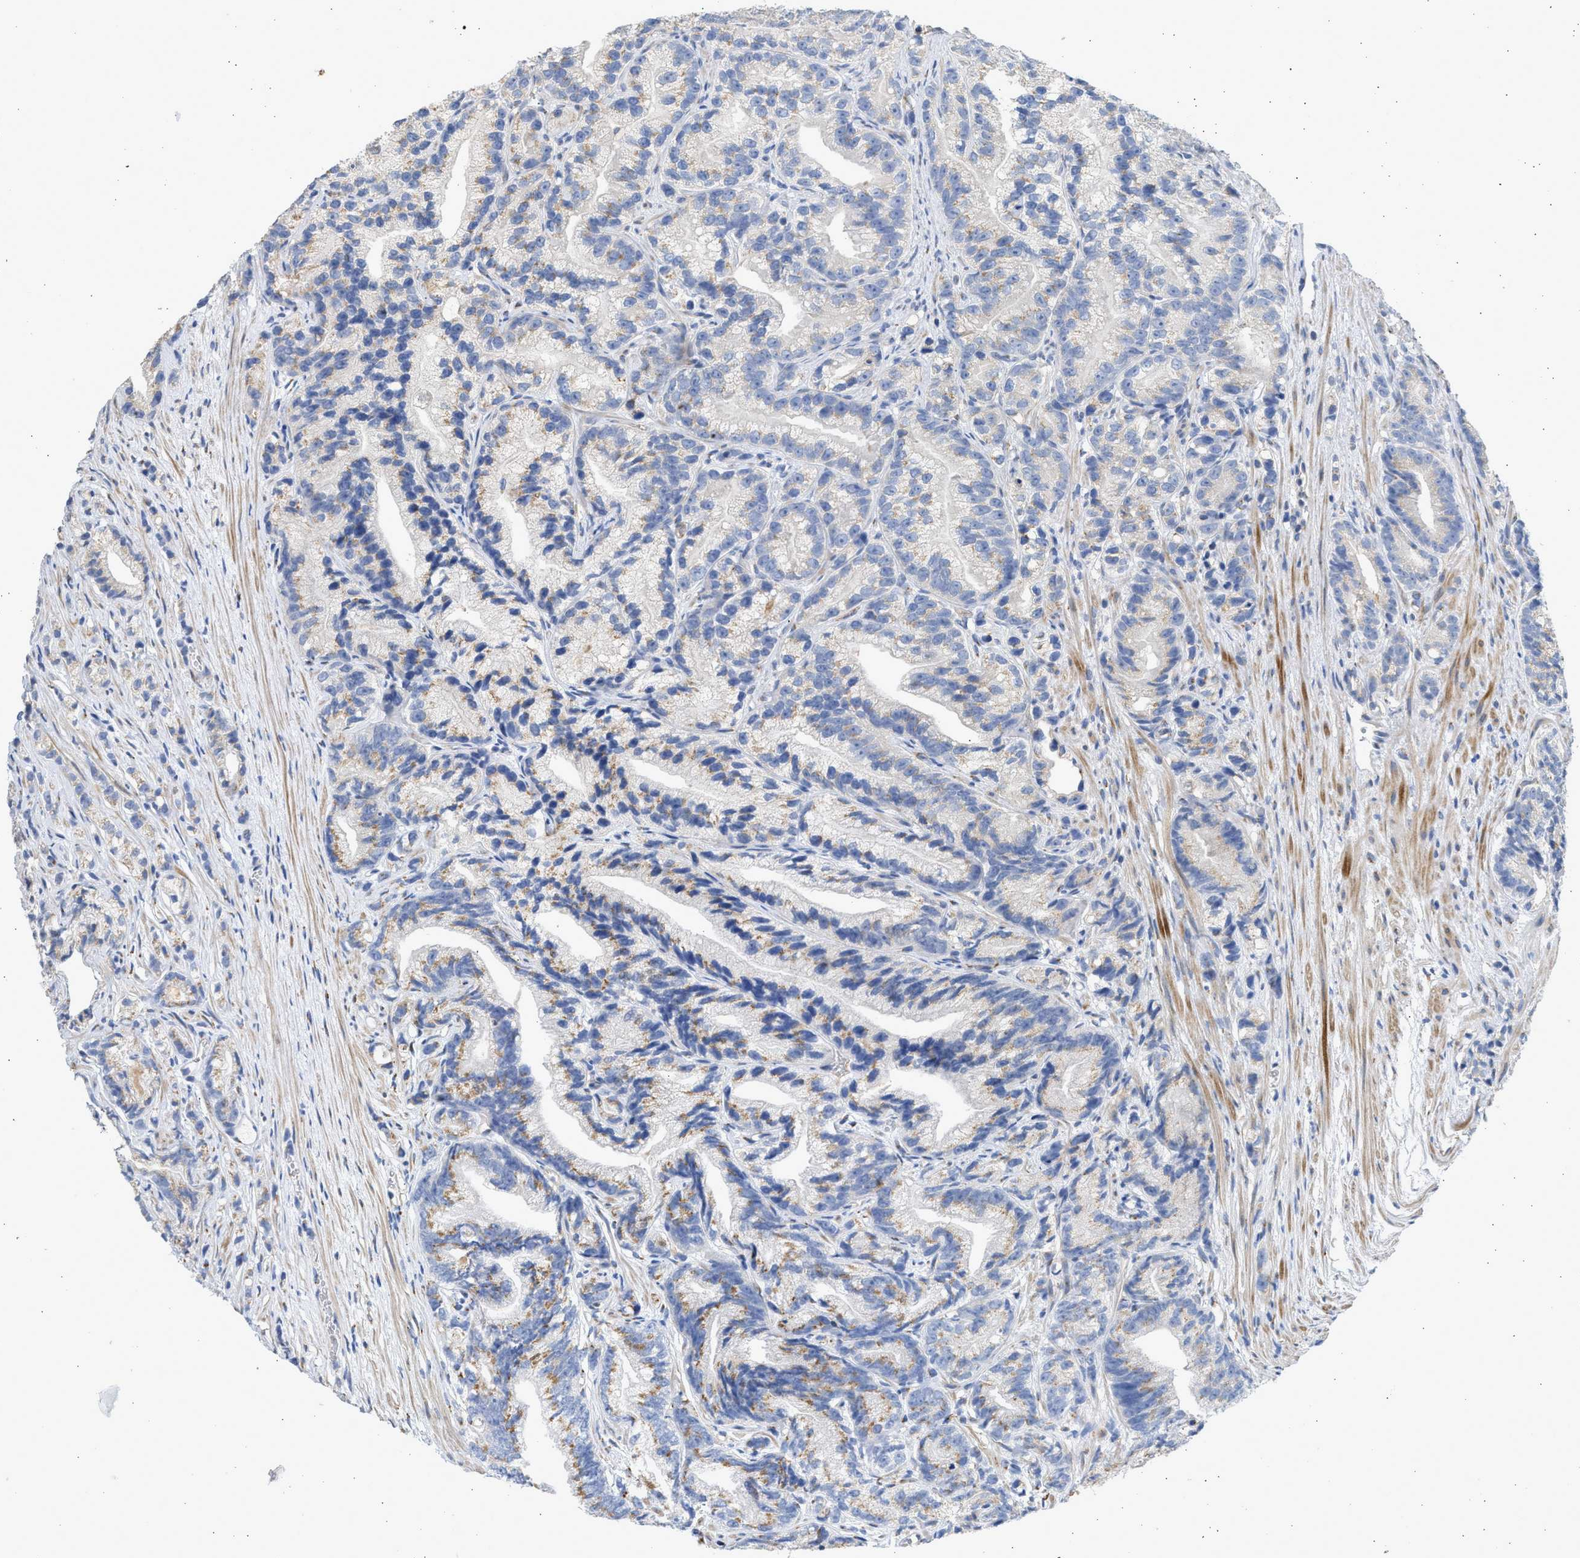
{"staining": {"intensity": "moderate", "quantity": "25%-75%", "location": "cytoplasmic/membranous"}, "tissue": "prostate cancer", "cell_type": "Tumor cells", "image_type": "cancer", "snomed": [{"axis": "morphology", "description": "Adenocarcinoma, Low grade"}, {"axis": "topography", "description": "Prostate"}], "caption": "Prostate cancer (adenocarcinoma (low-grade)) stained with a protein marker reveals moderate staining in tumor cells.", "gene": "IPO8", "patient": {"sex": "male", "age": 89}}